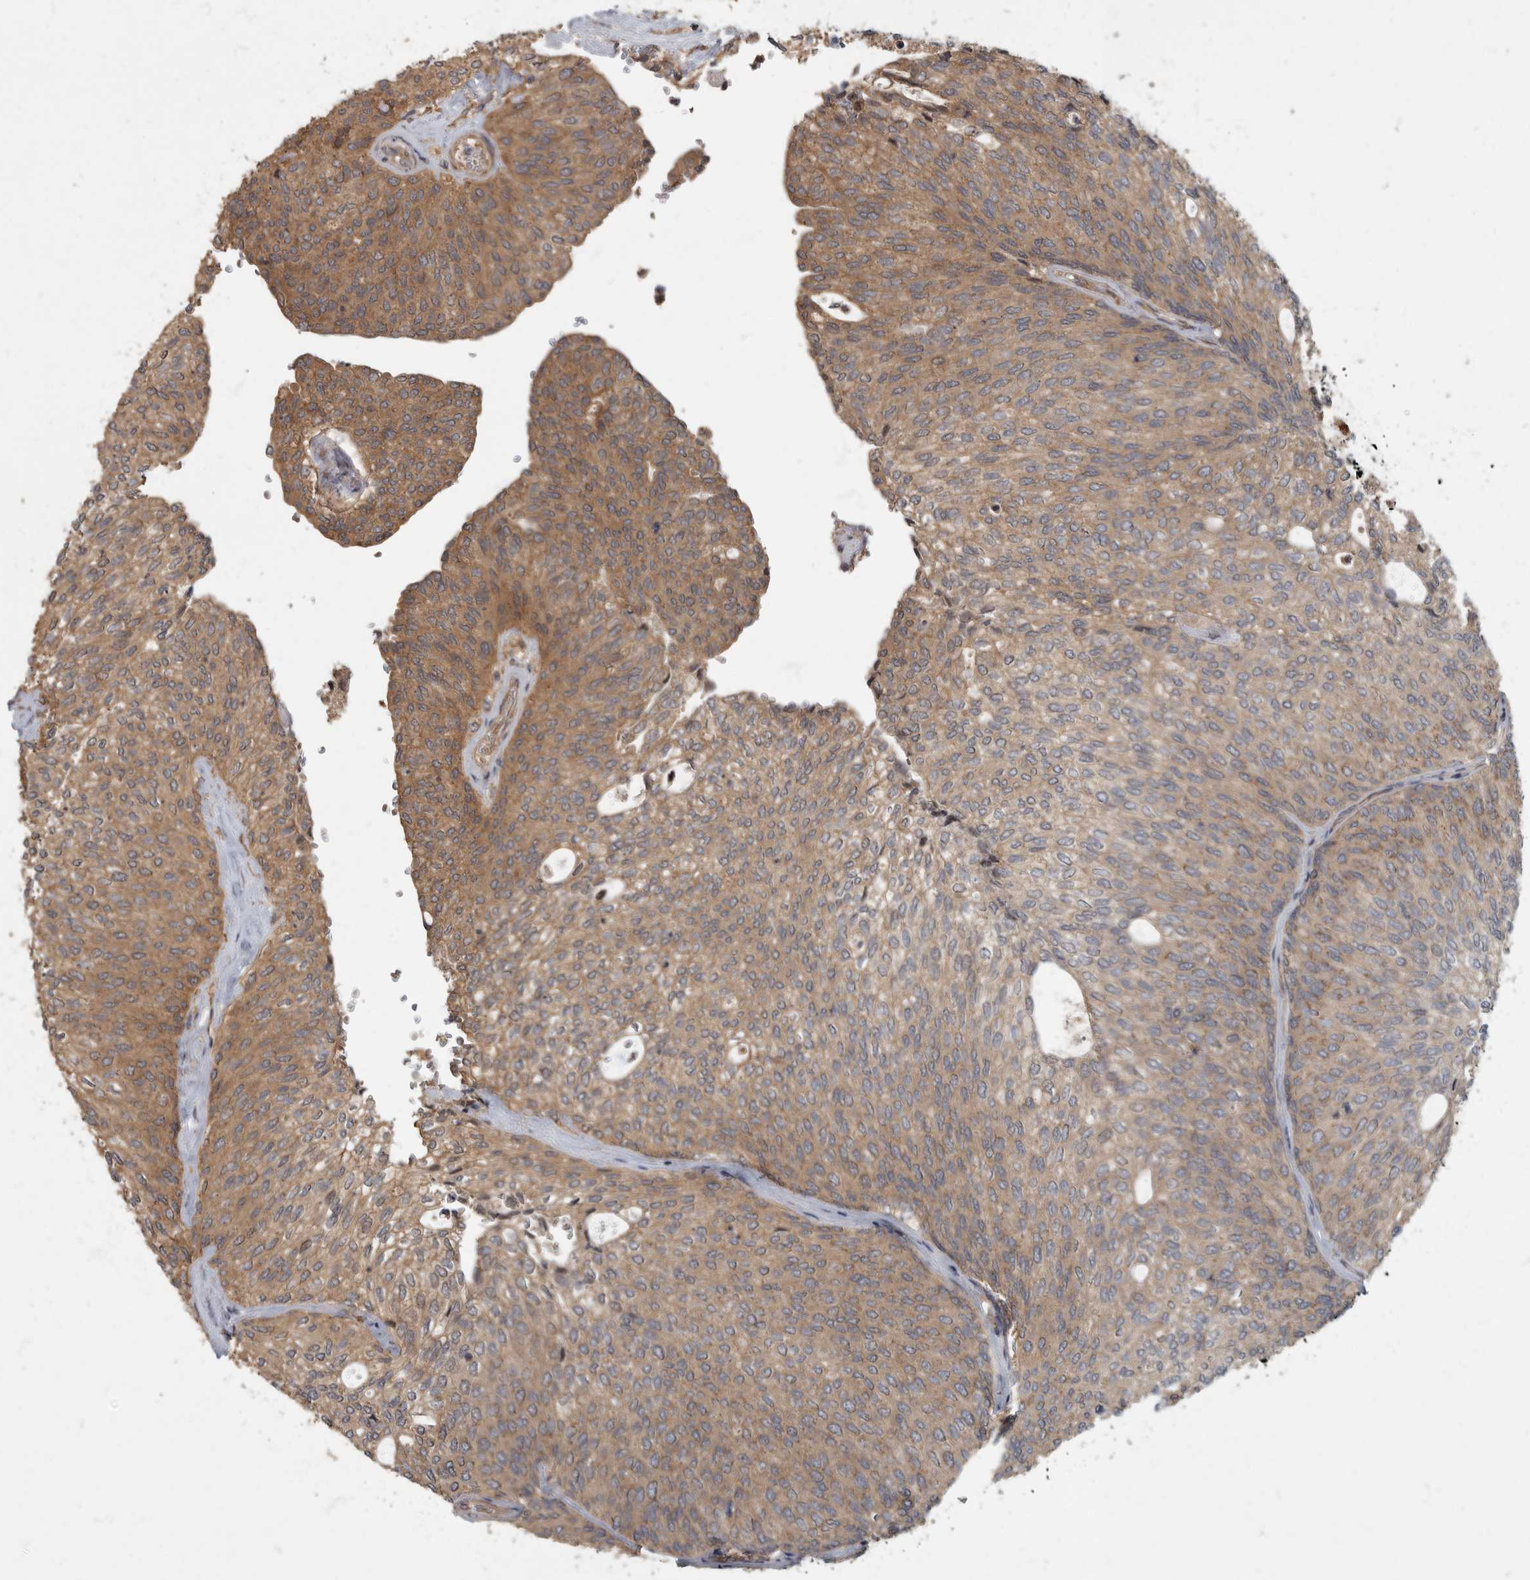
{"staining": {"intensity": "moderate", "quantity": ">75%", "location": "cytoplasmic/membranous"}, "tissue": "urothelial cancer", "cell_type": "Tumor cells", "image_type": "cancer", "snomed": [{"axis": "morphology", "description": "Urothelial carcinoma, Low grade"}, {"axis": "topography", "description": "Urinary bladder"}], "caption": "Brown immunohistochemical staining in urothelial cancer demonstrates moderate cytoplasmic/membranous staining in about >75% of tumor cells.", "gene": "IQCK", "patient": {"sex": "female", "age": 79}}